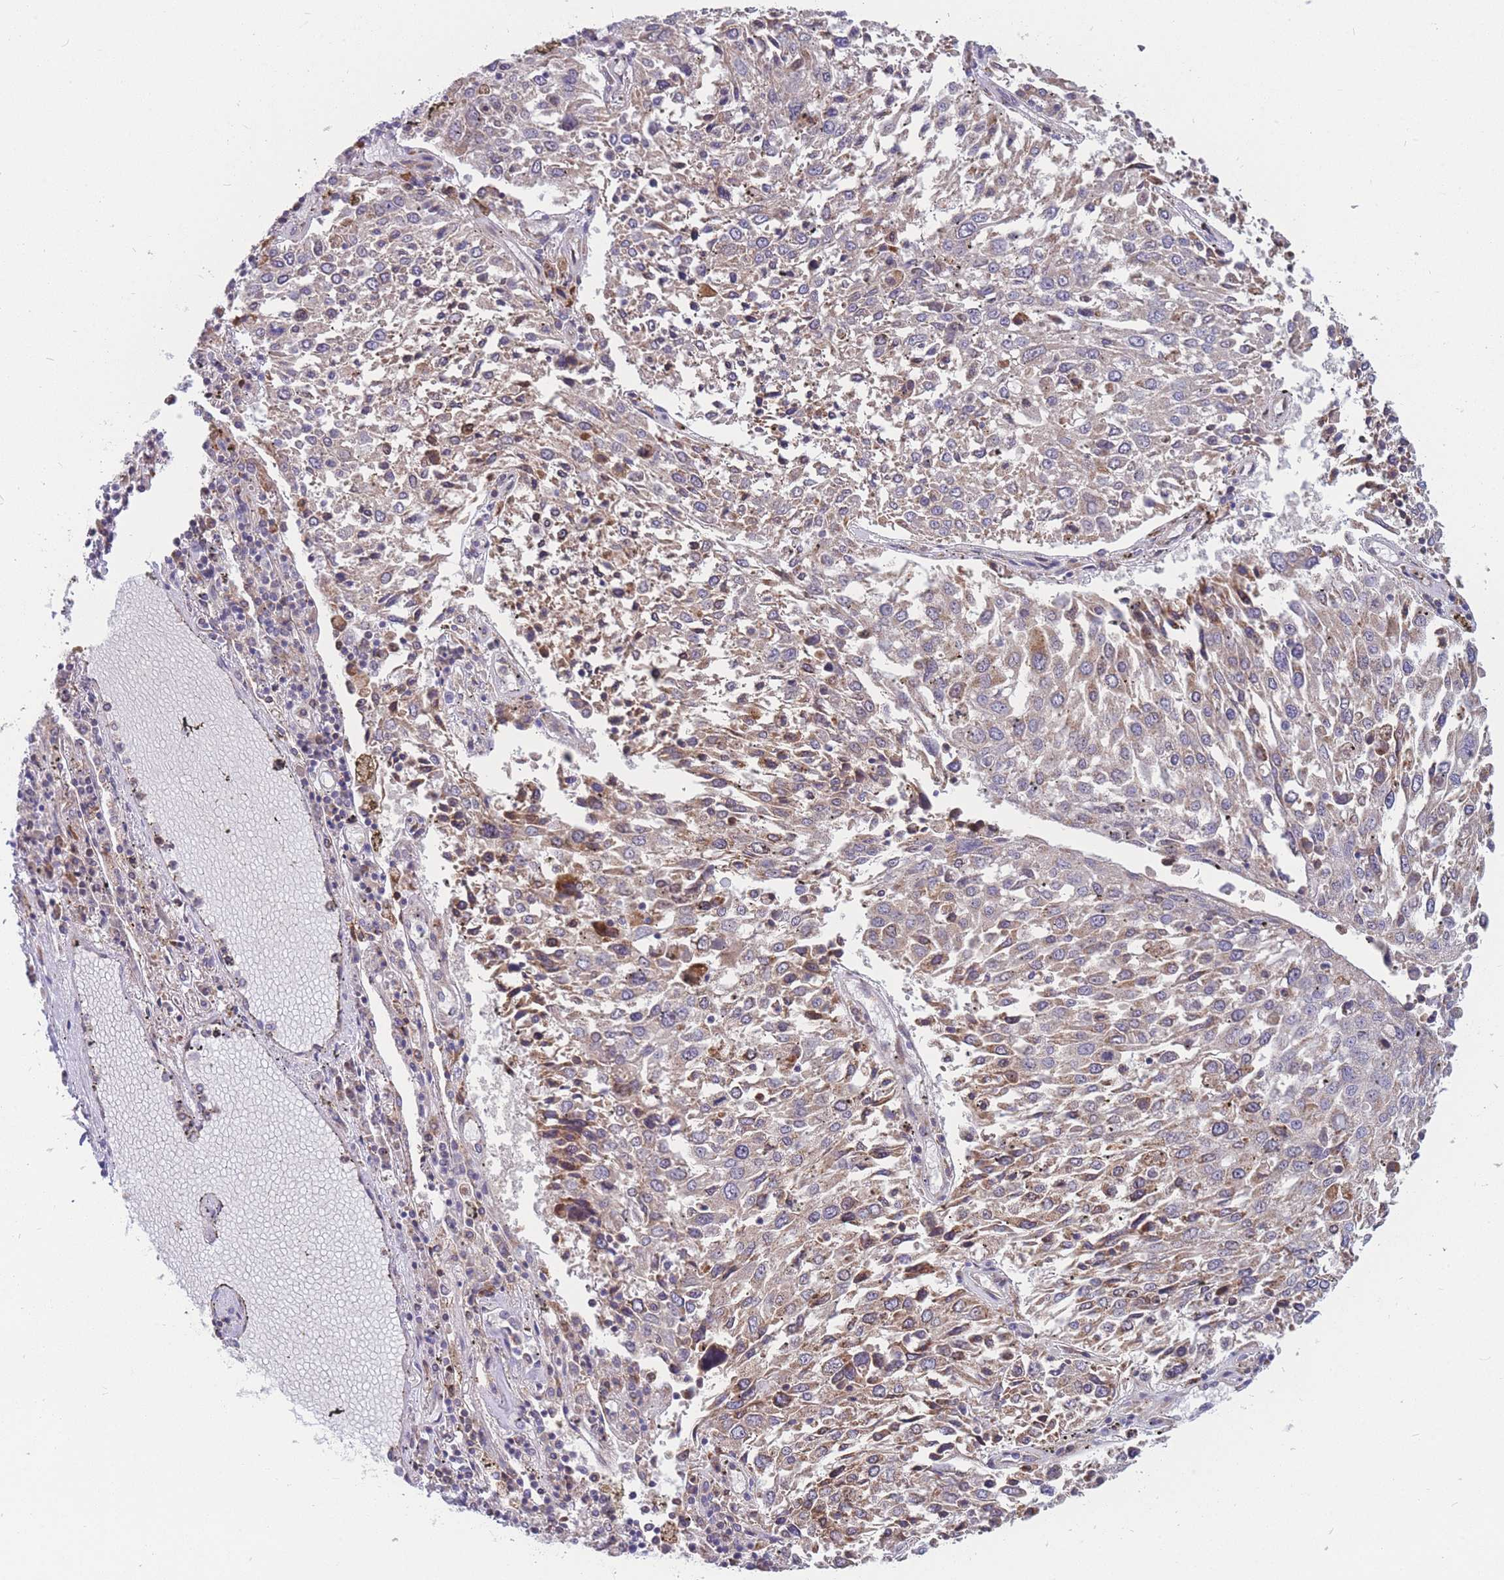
{"staining": {"intensity": "negative", "quantity": "none", "location": "none"}, "tissue": "lung cancer", "cell_type": "Tumor cells", "image_type": "cancer", "snomed": [{"axis": "morphology", "description": "Squamous cell carcinoma, NOS"}, {"axis": "topography", "description": "Lung"}], "caption": "Immunohistochemistry of squamous cell carcinoma (lung) displays no positivity in tumor cells.", "gene": "TMEM131L", "patient": {"sex": "male", "age": 65}}